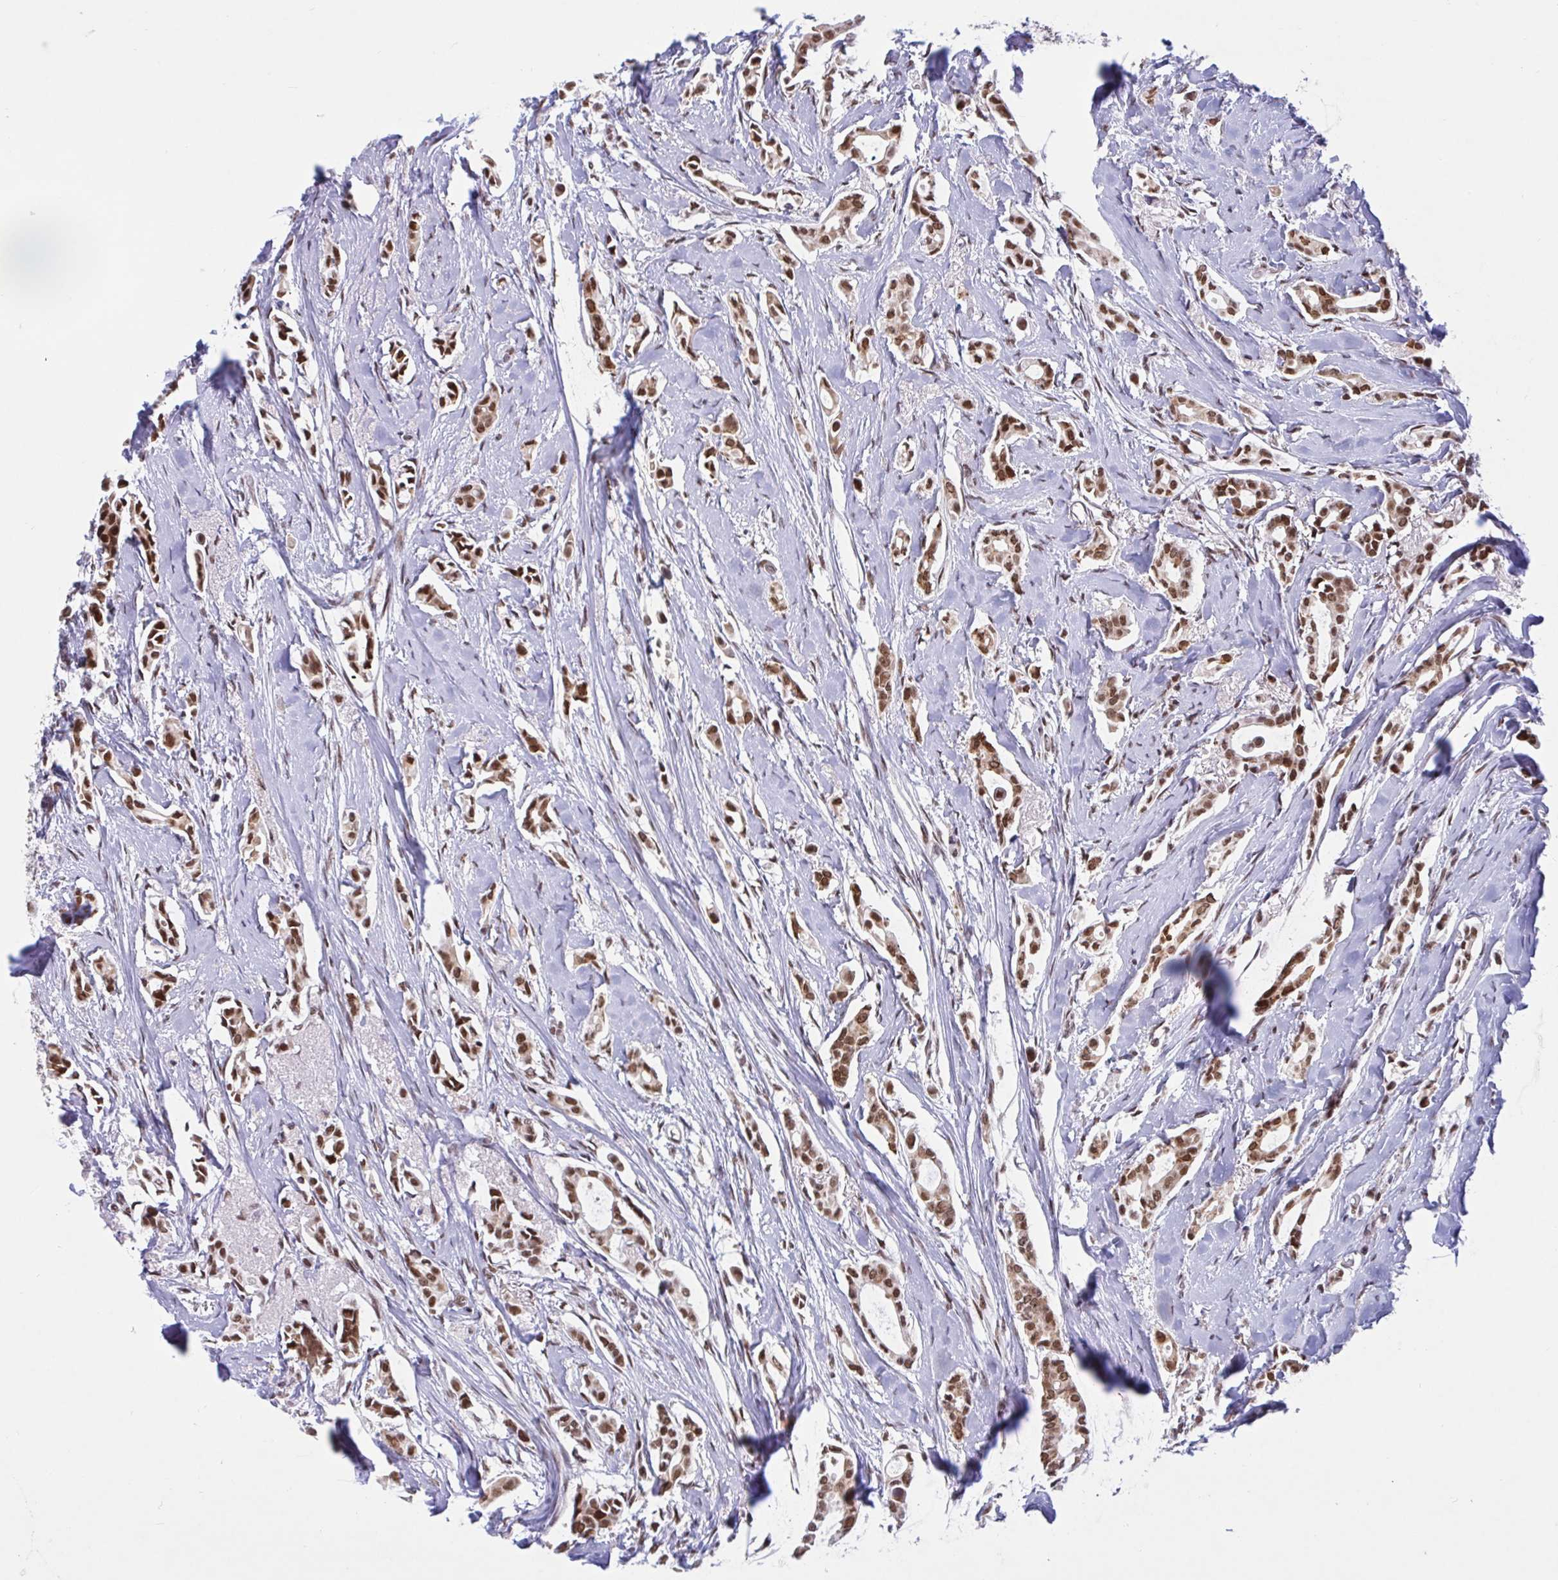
{"staining": {"intensity": "moderate", "quantity": ">75%", "location": "nuclear"}, "tissue": "breast cancer", "cell_type": "Tumor cells", "image_type": "cancer", "snomed": [{"axis": "morphology", "description": "Duct carcinoma"}, {"axis": "topography", "description": "Breast"}], "caption": "Approximately >75% of tumor cells in breast cancer demonstrate moderate nuclear protein staining as visualized by brown immunohistochemical staining.", "gene": "PHF10", "patient": {"sex": "female", "age": 64}}